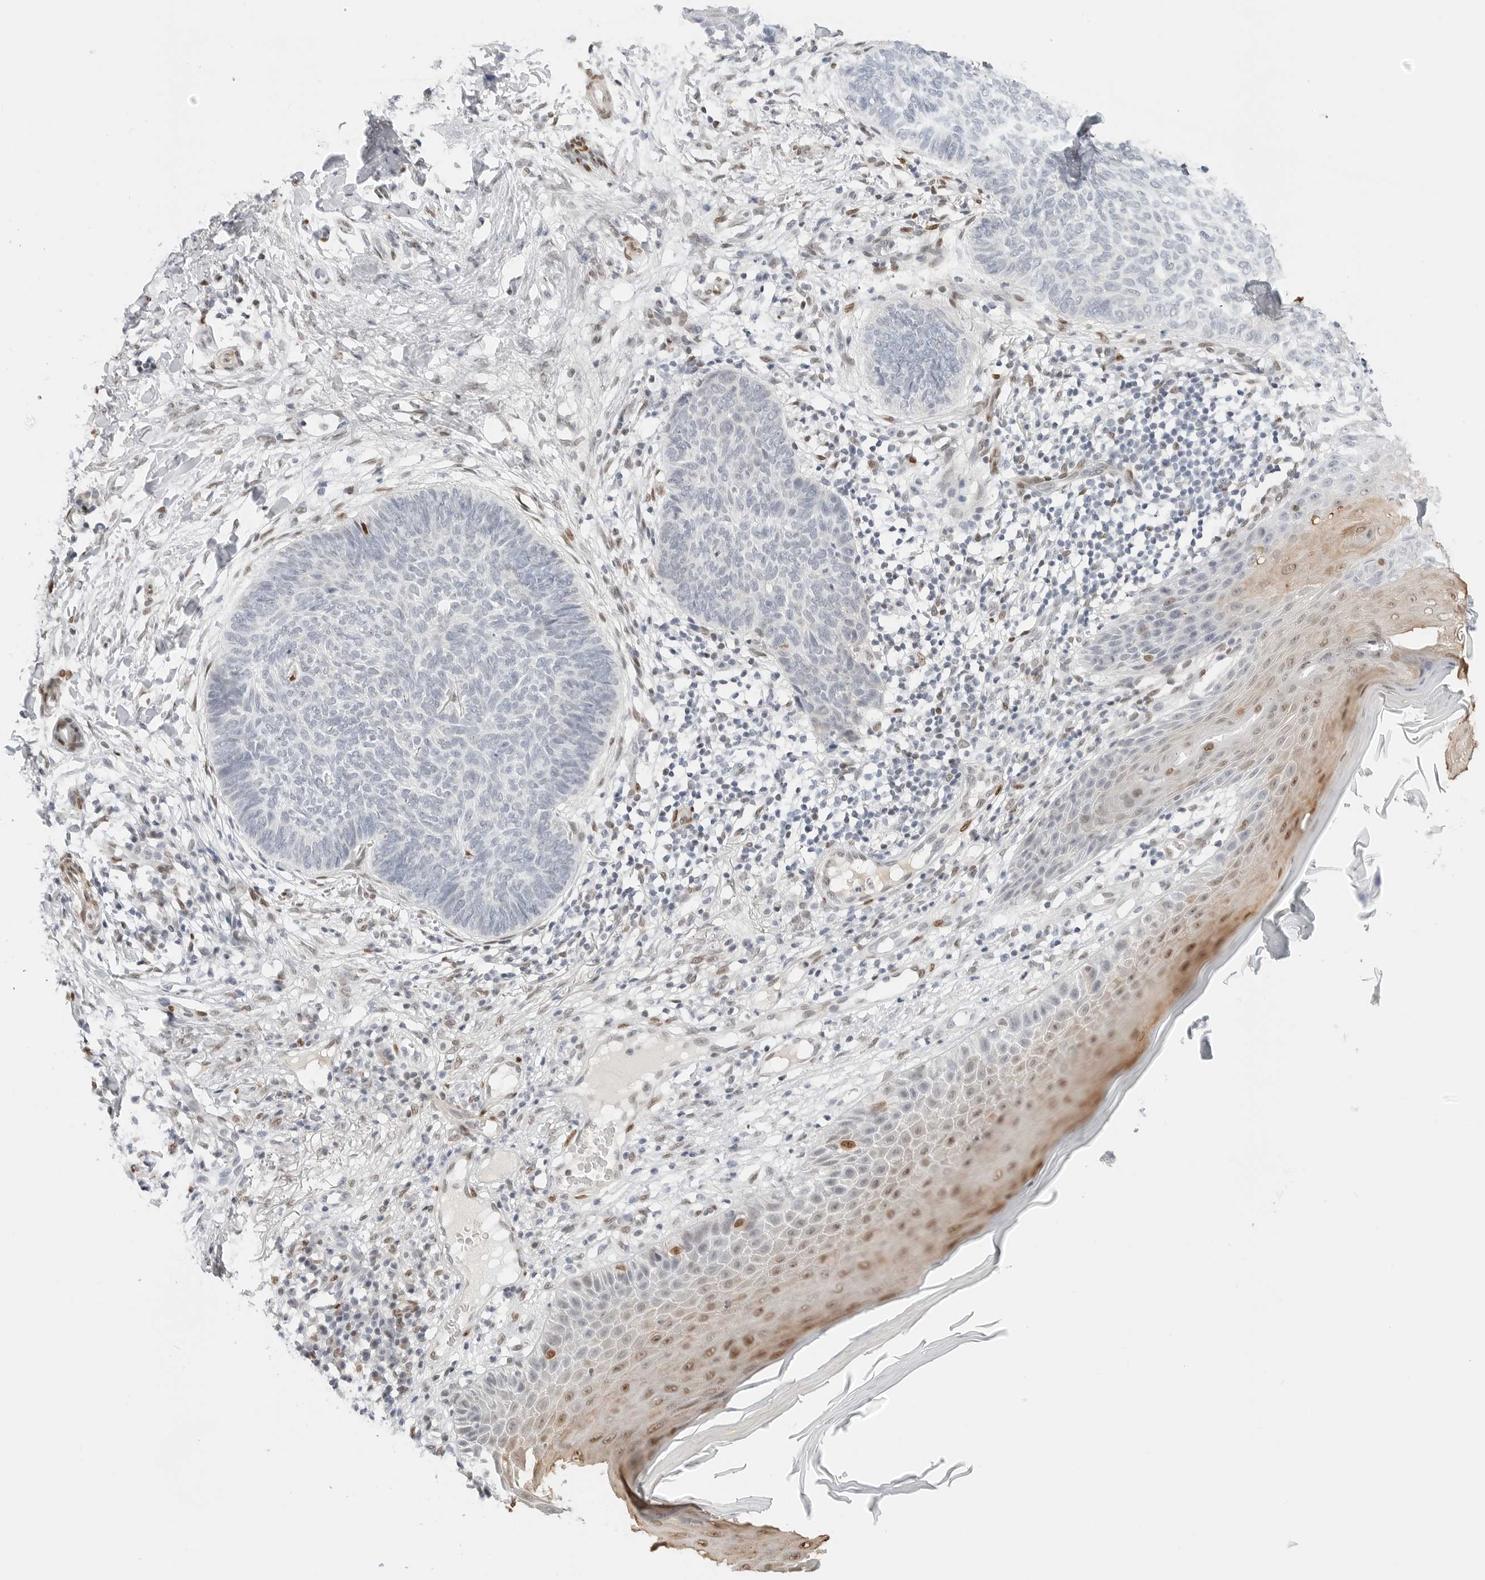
{"staining": {"intensity": "negative", "quantity": "none", "location": "none"}, "tissue": "skin cancer", "cell_type": "Tumor cells", "image_type": "cancer", "snomed": [{"axis": "morphology", "description": "Normal tissue, NOS"}, {"axis": "morphology", "description": "Basal cell carcinoma"}, {"axis": "topography", "description": "Skin"}], "caption": "Immunohistochemistry of human skin cancer exhibits no staining in tumor cells.", "gene": "SPIDR", "patient": {"sex": "male", "age": 50}}